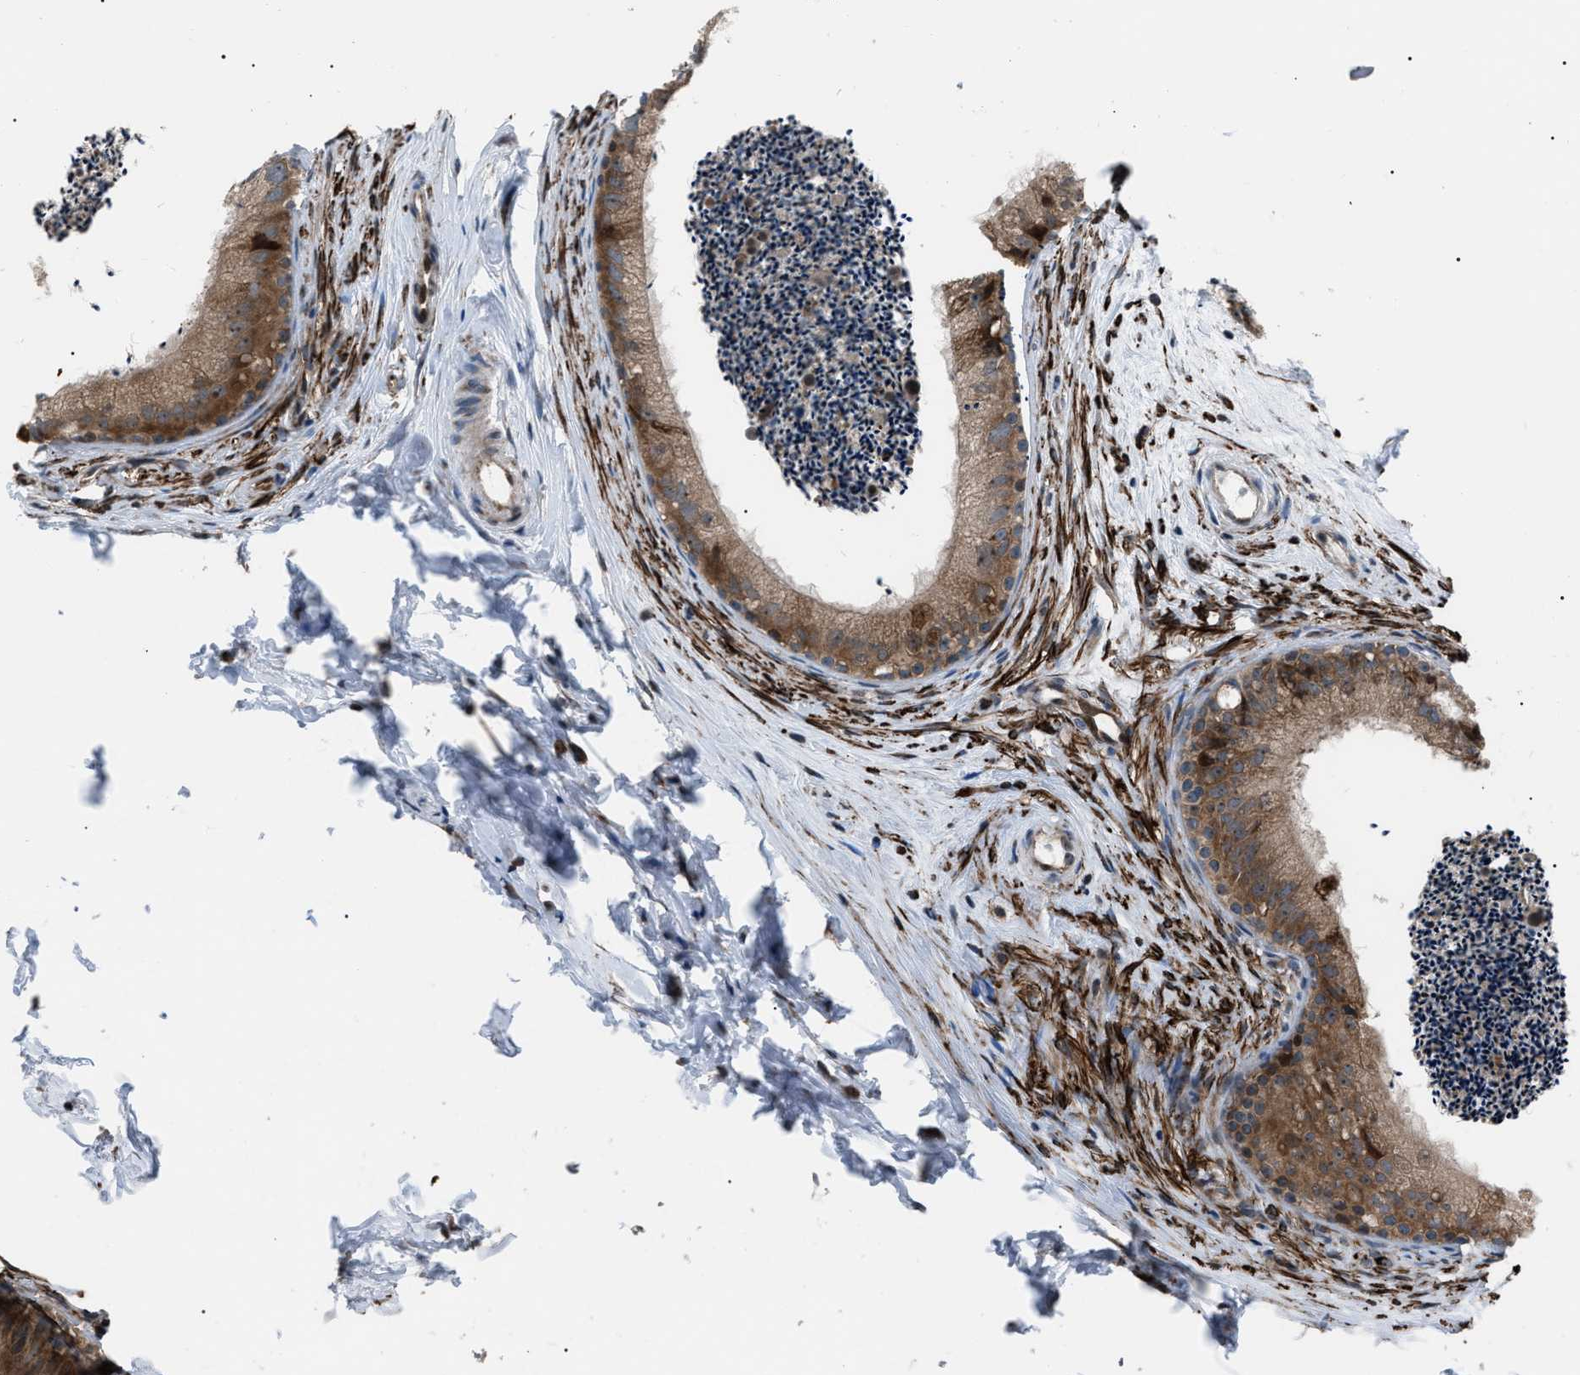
{"staining": {"intensity": "moderate", "quantity": ">75%", "location": "cytoplasmic/membranous"}, "tissue": "epididymis", "cell_type": "Glandular cells", "image_type": "normal", "snomed": [{"axis": "morphology", "description": "Normal tissue, NOS"}, {"axis": "topography", "description": "Epididymis"}], "caption": "A medium amount of moderate cytoplasmic/membranous staining is appreciated in approximately >75% of glandular cells in normal epididymis.", "gene": "AGO2", "patient": {"sex": "male", "age": 56}}